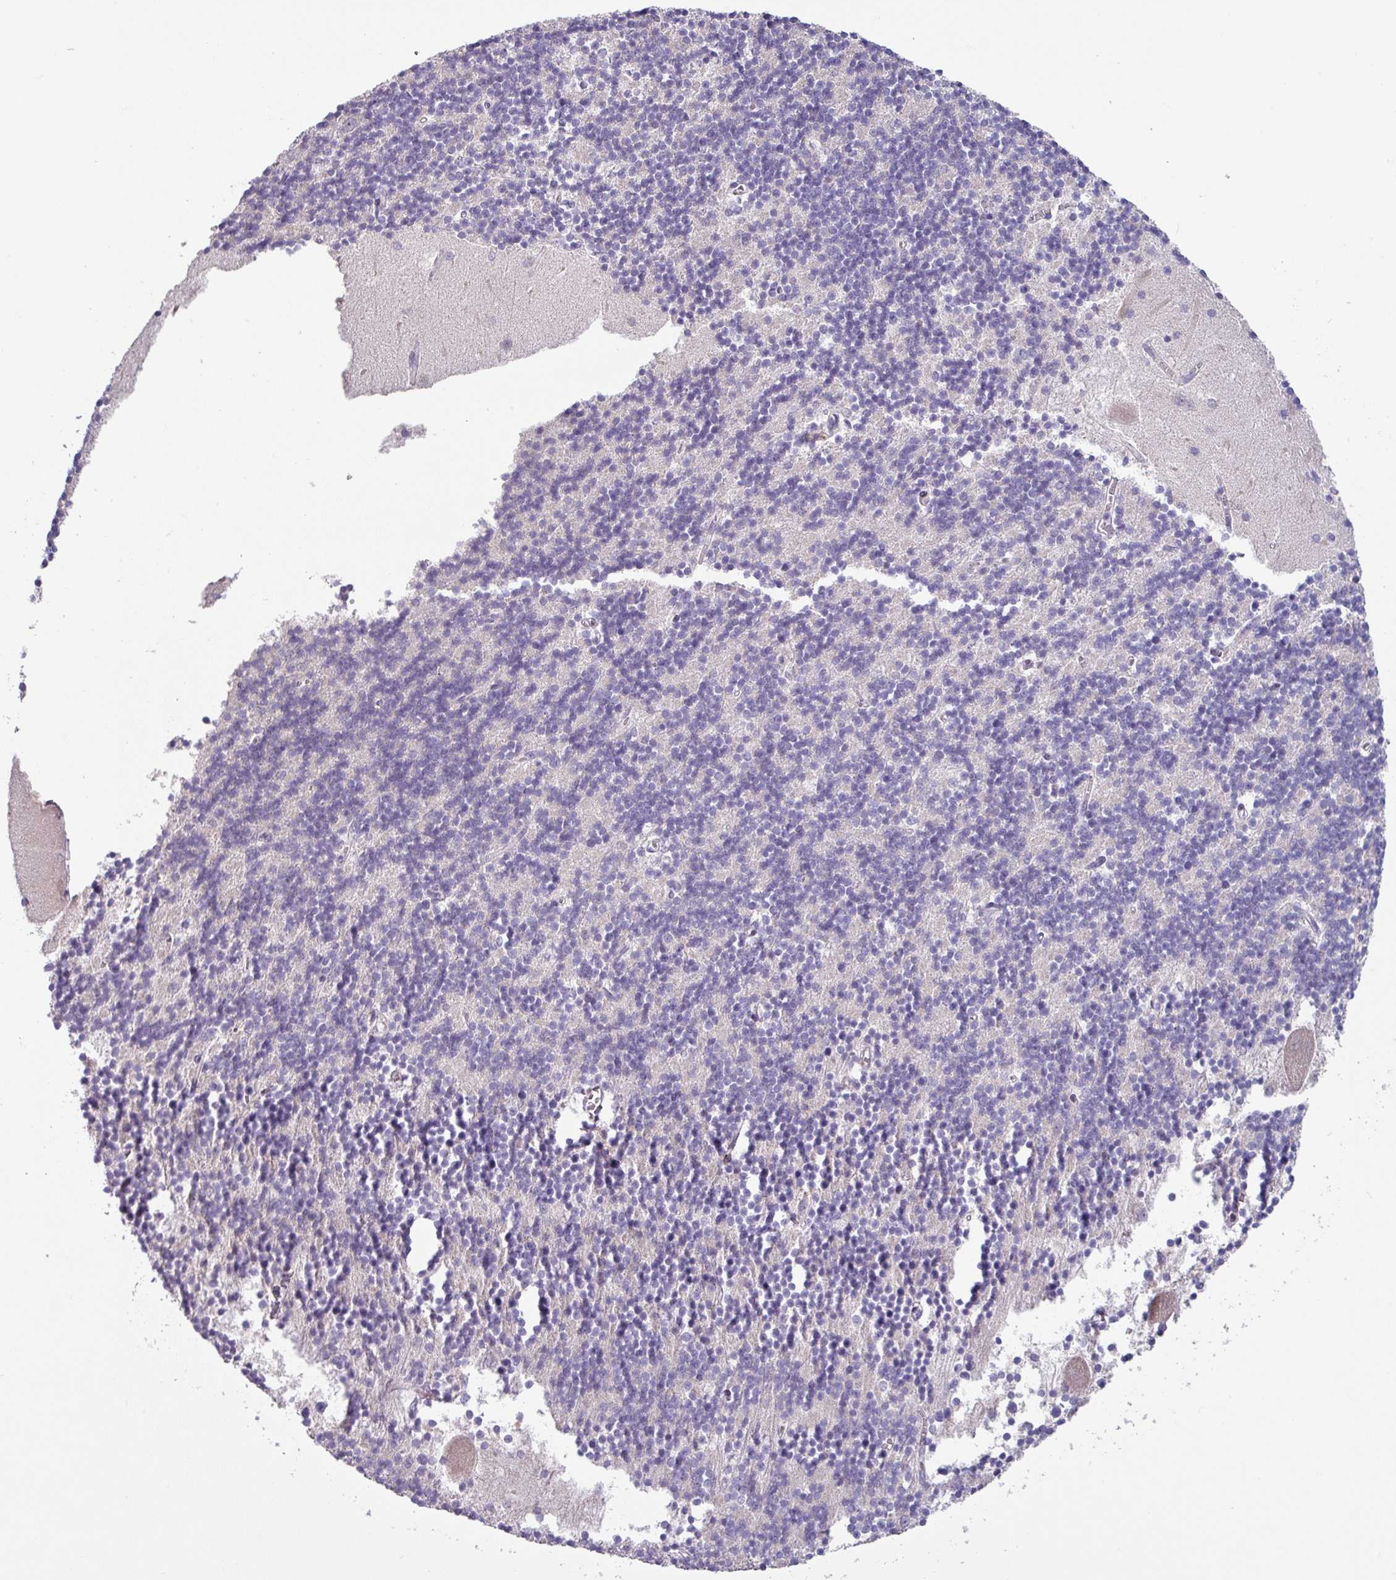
{"staining": {"intensity": "negative", "quantity": "none", "location": "none"}, "tissue": "cerebellum", "cell_type": "Cells in granular layer", "image_type": "normal", "snomed": [{"axis": "morphology", "description": "Normal tissue, NOS"}, {"axis": "topography", "description": "Cerebellum"}], "caption": "High magnification brightfield microscopy of normal cerebellum stained with DAB (3,3'-diaminobenzidine) (brown) and counterstained with hematoxylin (blue): cells in granular layer show no significant staining.", "gene": "KLHL3", "patient": {"sex": "male", "age": 54}}